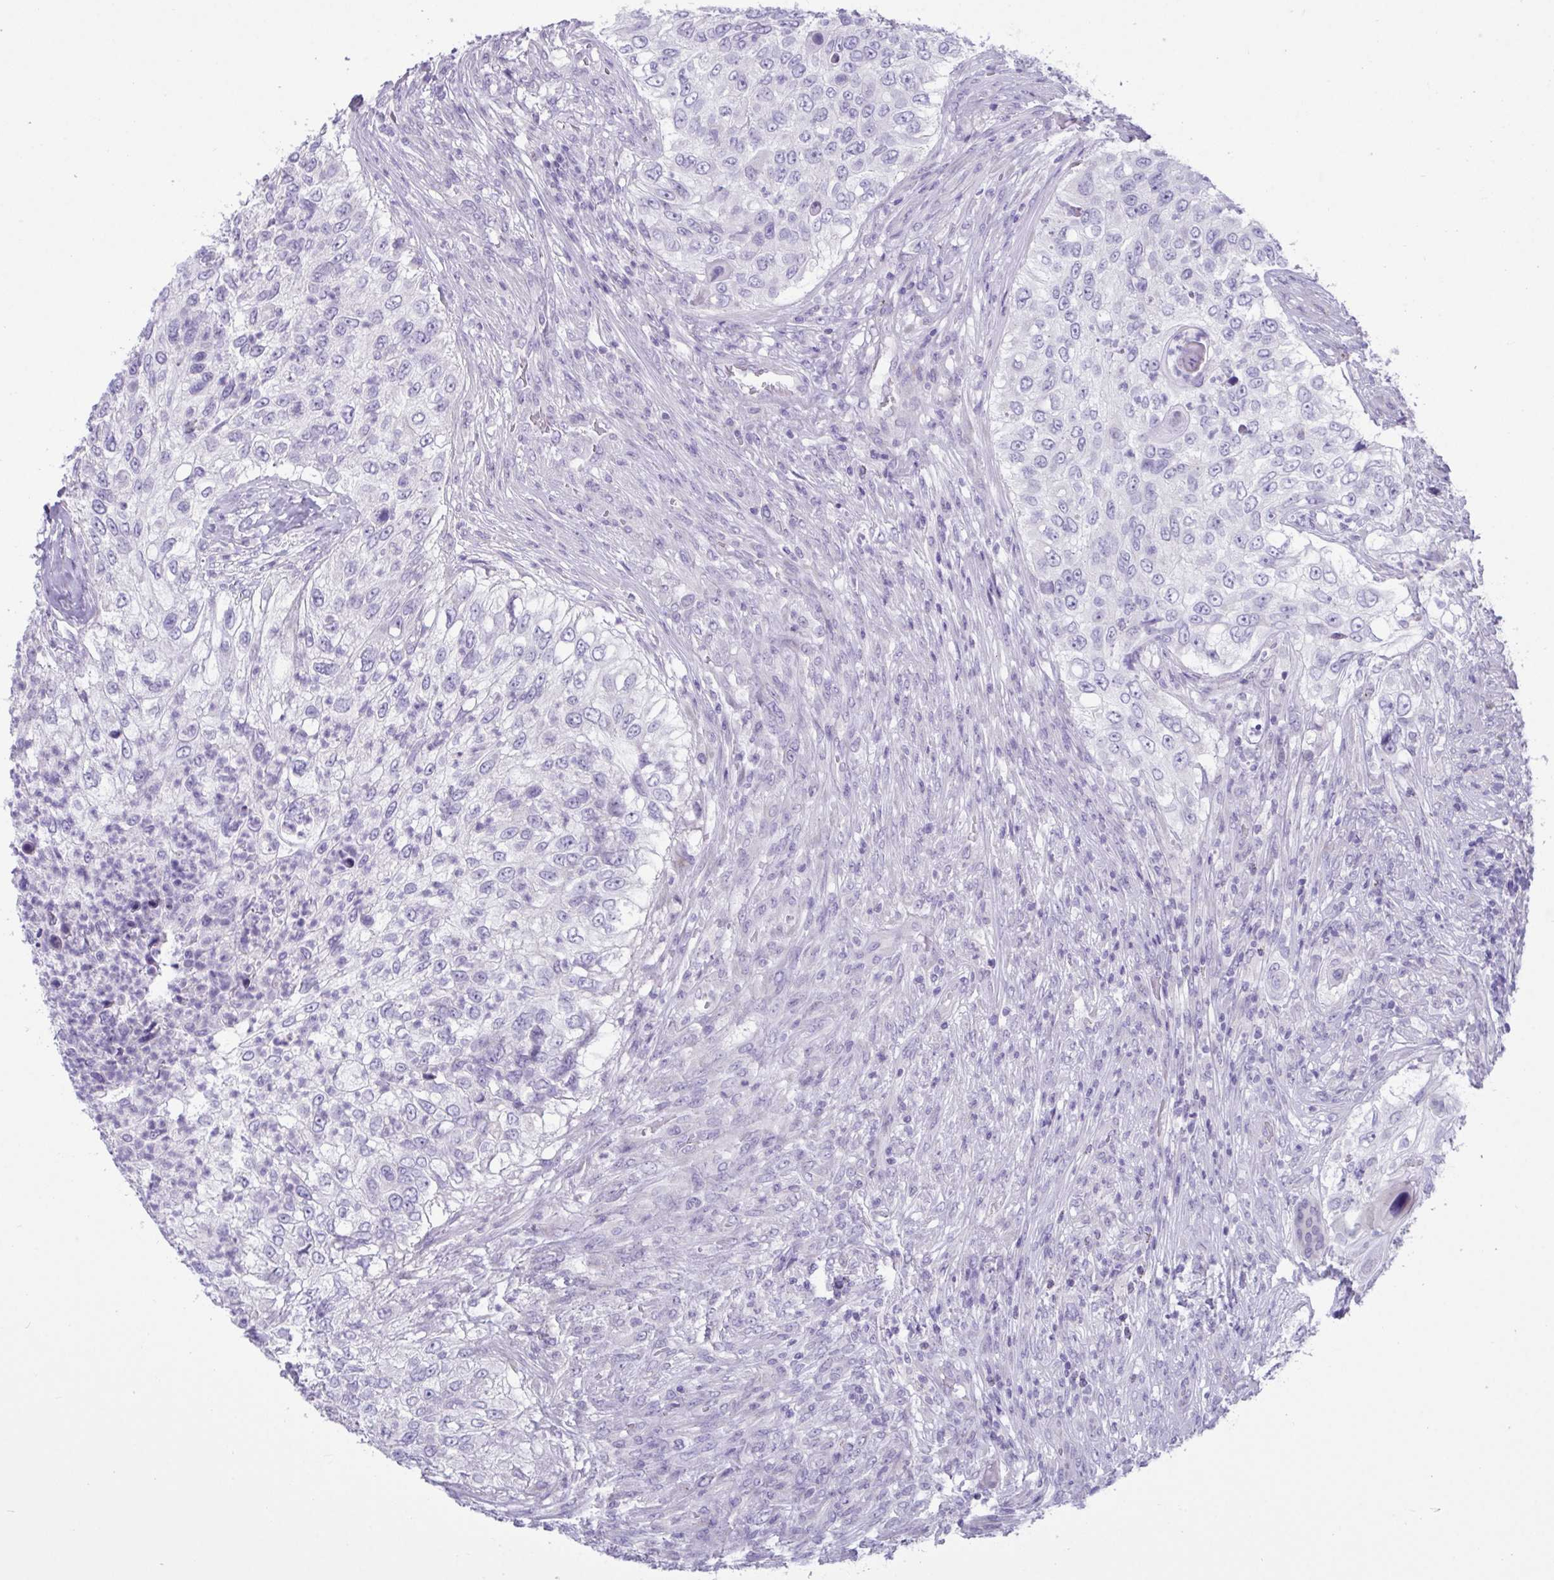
{"staining": {"intensity": "negative", "quantity": "none", "location": "none"}, "tissue": "urothelial cancer", "cell_type": "Tumor cells", "image_type": "cancer", "snomed": [{"axis": "morphology", "description": "Urothelial carcinoma, High grade"}, {"axis": "topography", "description": "Urinary bladder"}], "caption": "This is an immunohistochemistry micrograph of high-grade urothelial carcinoma. There is no positivity in tumor cells.", "gene": "C4orf33", "patient": {"sex": "female", "age": 60}}